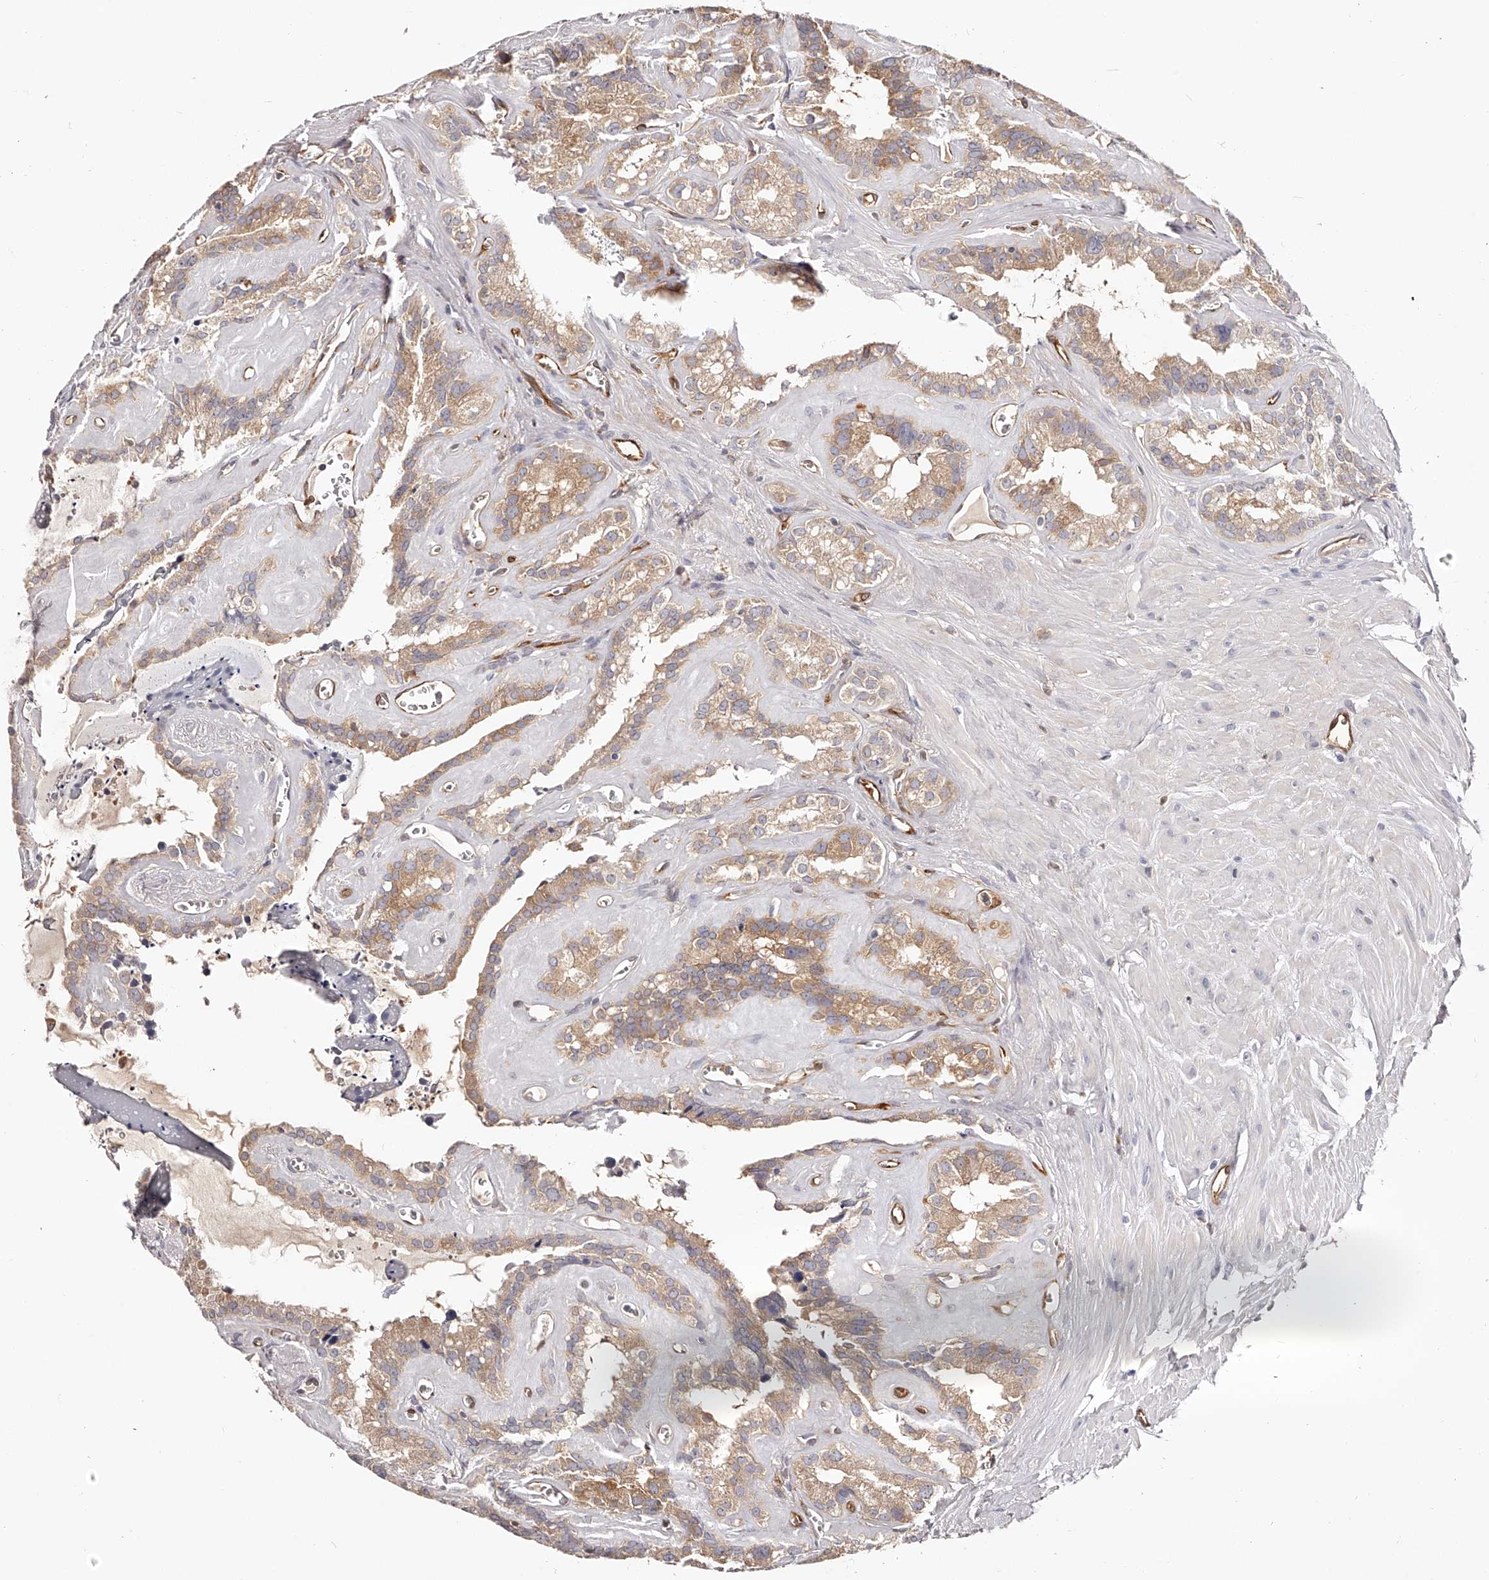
{"staining": {"intensity": "moderate", "quantity": ">75%", "location": "cytoplasmic/membranous"}, "tissue": "seminal vesicle", "cell_type": "Glandular cells", "image_type": "normal", "snomed": [{"axis": "morphology", "description": "Normal tissue, NOS"}, {"axis": "topography", "description": "Prostate"}, {"axis": "topography", "description": "Seminal veicle"}], "caption": "DAB (3,3'-diaminobenzidine) immunohistochemical staining of unremarkable seminal vesicle shows moderate cytoplasmic/membranous protein positivity in about >75% of glandular cells. (brown staining indicates protein expression, while blue staining denotes nuclei).", "gene": "LAP3", "patient": {"sex": "male", "age": 59}}